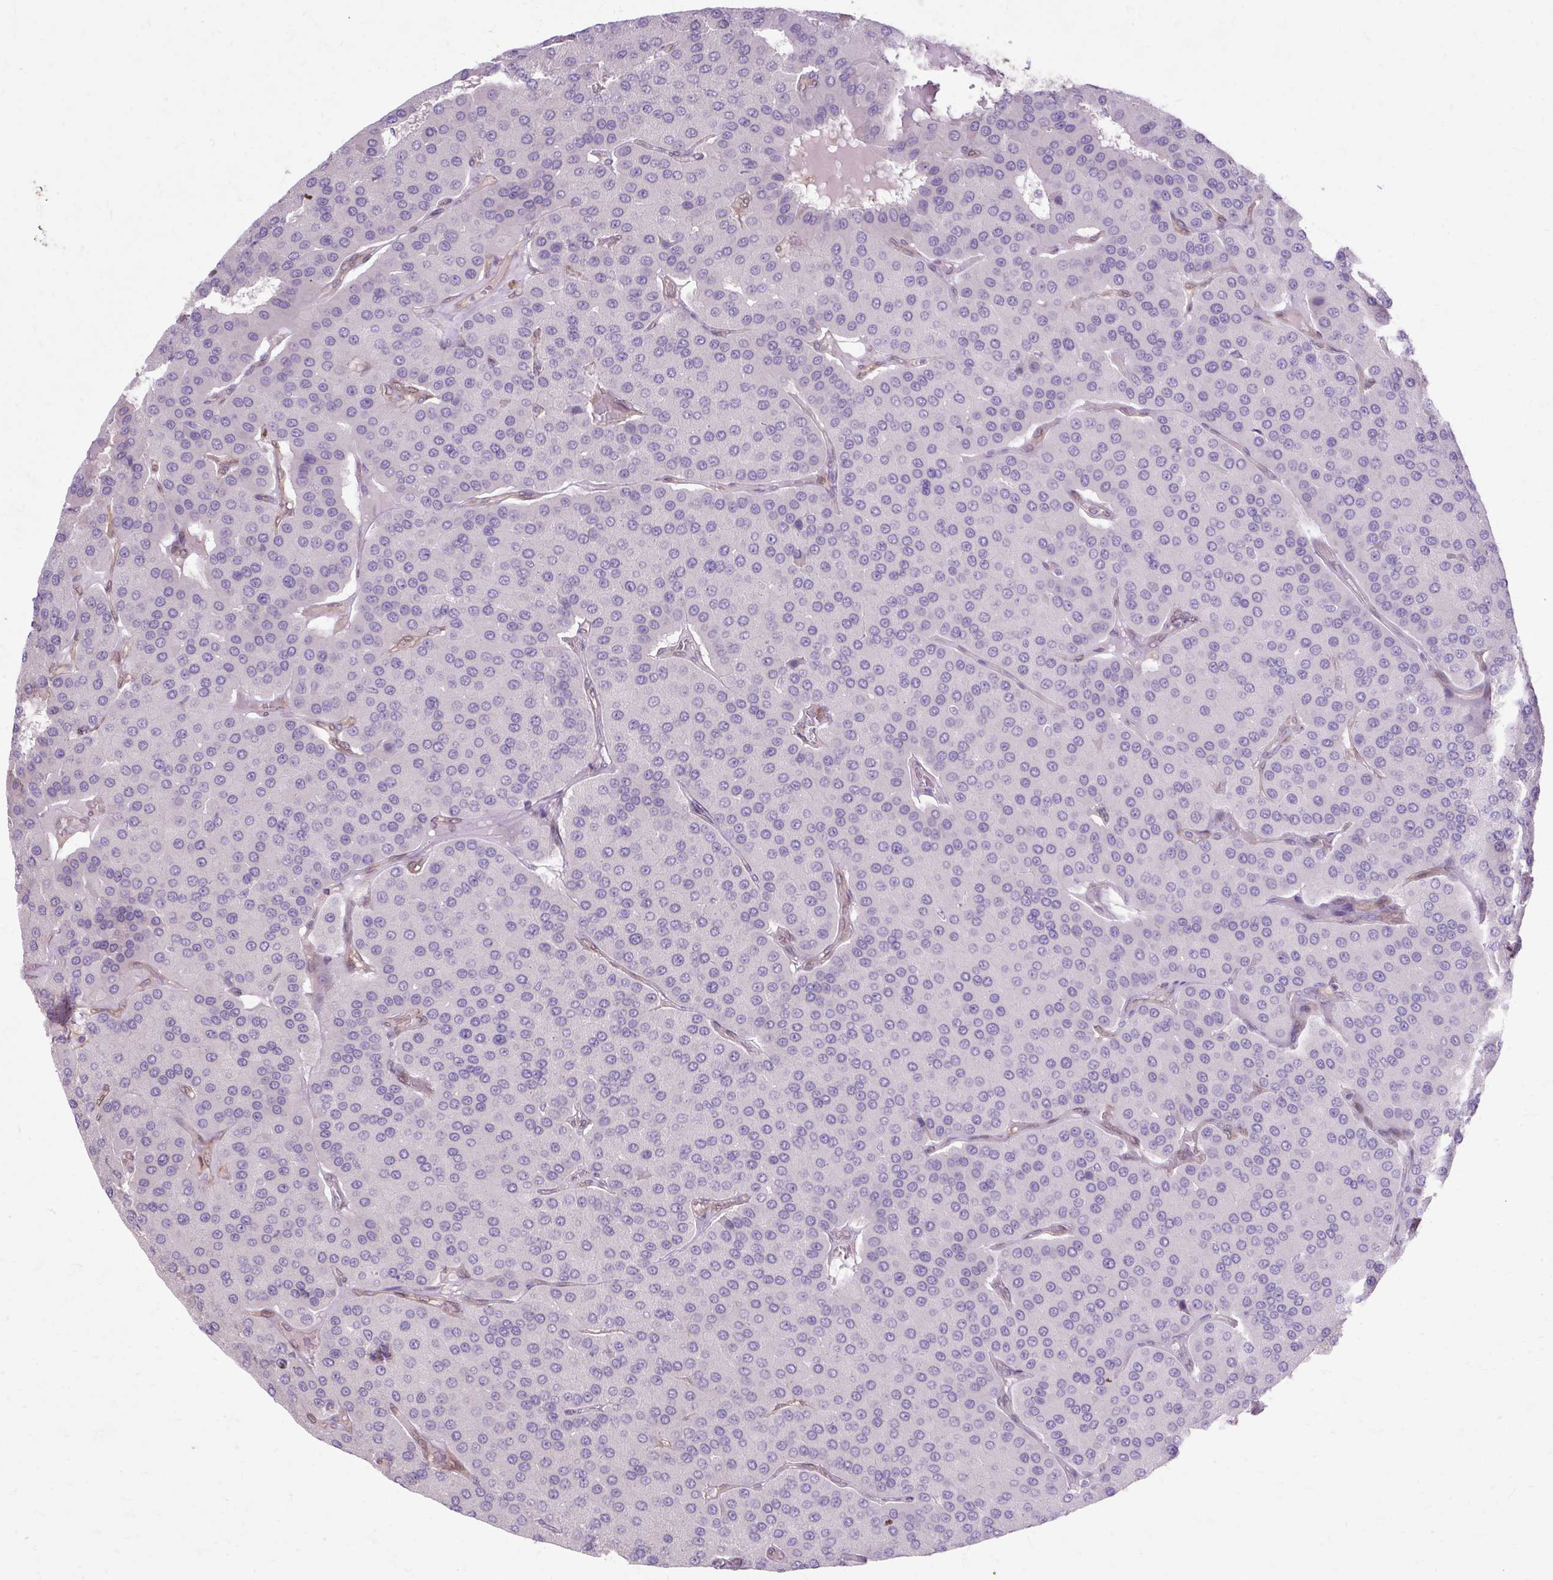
{"staining": {"intensity": "negative", "quantity": "none", "location": "none"}, "tissue": "parathyroid gland", "cell_type": "Glandular cells", "image_type": "normal", "snomed": [{"axis": "morphology", "description": "Normal tissue, NOS"}, {"axis": "morphology", "description": "Adenoma, NOS"}, {"axis": "topography", "description": "Parathyroid gland"}], "caption": "Parathyroid gland stained for a protein using IHC demonstrates no positivity glandular cells.", "gene": "CNN3", "patient": {"sex": "female", "age": 86}}